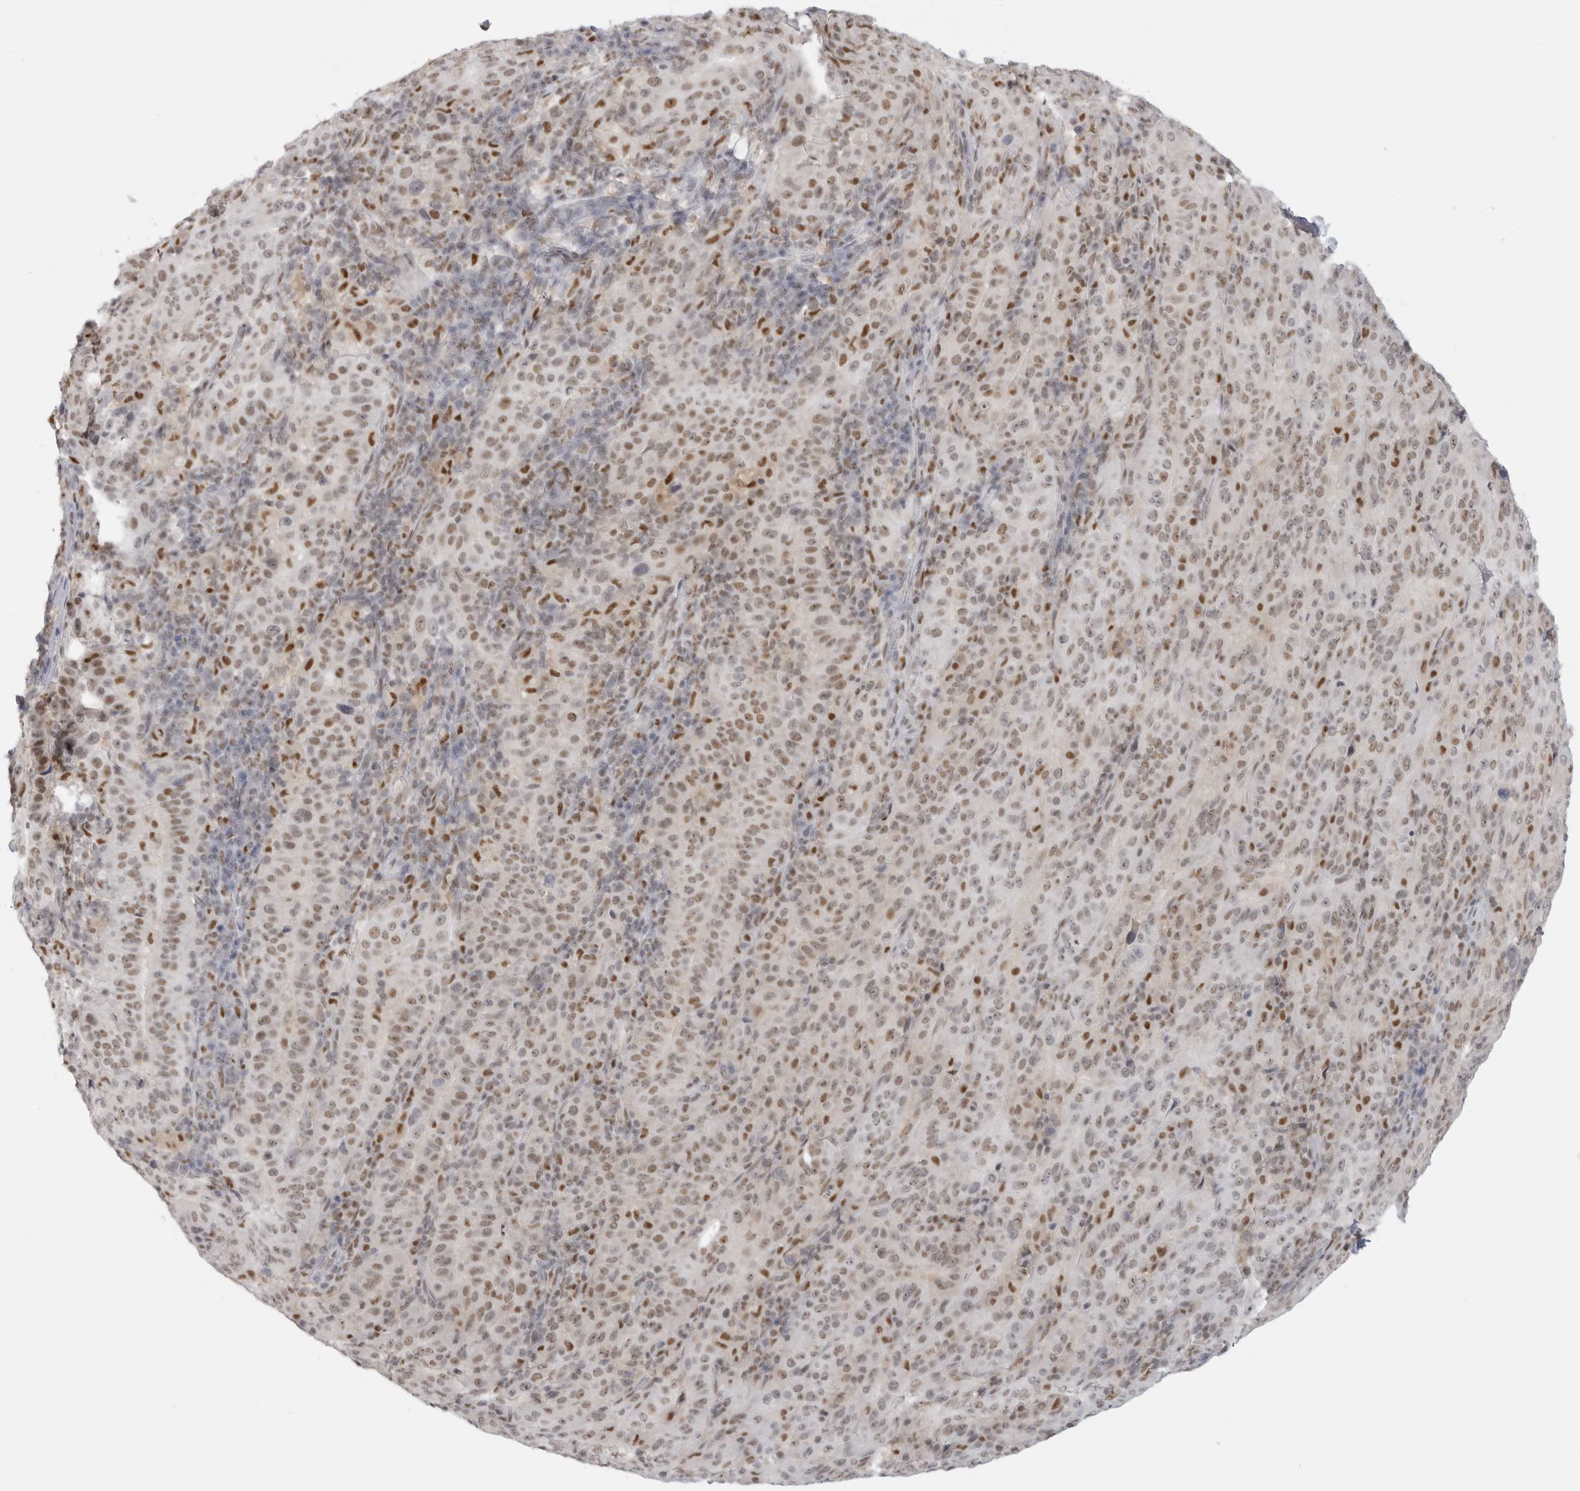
{"staining": {"intensity": "moderate", "quantity": ">75%", "location": "nuclear"}, "tissue": "pancreatic cancer", "cell_type": "Tumor cells", "image_type": "cancer", "snomed": [{"axis": "morphology", "description": "Adenocarcinoma, NOS"}, {"axis": "topography", "description": "Pancreas"}], "caption": "This histopathology image exhibits immunohistochemistry (IHC) staining of pancreatic cancer (adenocarcinoma), with medium moderate nuclear staining in approximately >75% of tumor cells.", "gene": "RPA2", "patient": {"sex": "male", "age": 63}}